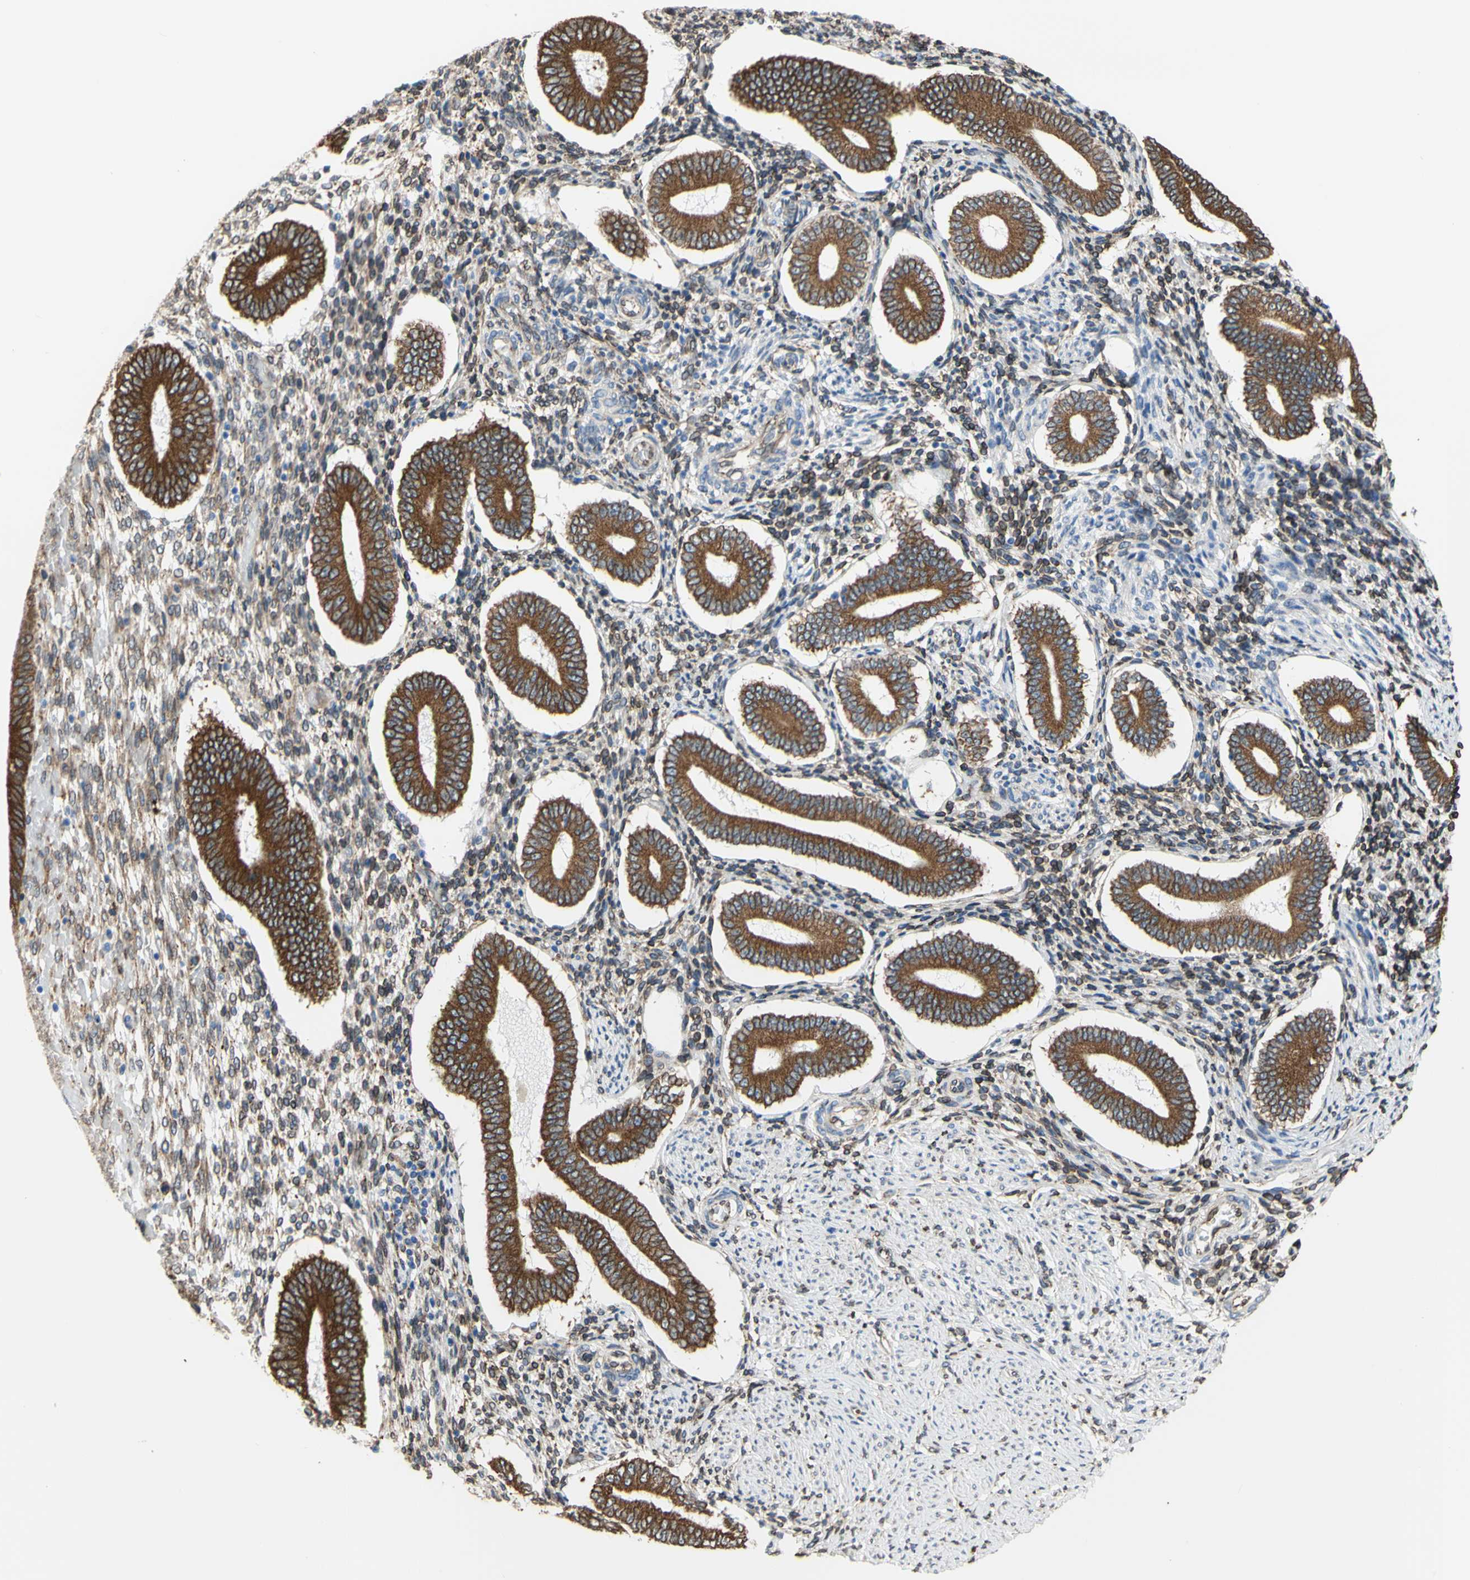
{"staining": {"intensity": "weak", "quantity": "25%-75%", "location": "cytoplasmic/membranous,nuclear"}, "tissue": "endometrium", "cell_type": "Cells in endometrial stroma", "image_type": "normal", "snomed": [{"axis": "morphology", "description": "Normal tissue, NOS"}, {"axis": "topography", "description": "Endometrium"}], "caption": "IHC (DAB (3,3'-diaminobenzidine)) staining of unremarkable endometrium exhibits weak cytoplasmic/membranous,nuclear protein positivity in about 25%-75% of cells in endometrial stroma. Using DAB (3,3'-diaminobenzidine) (brown) and hematoxylin (blue) stains, captured at high magnification using brightfield microscopy.", "gene": "ERLIN1", "patient": {"sex": "female", "age": 42}}